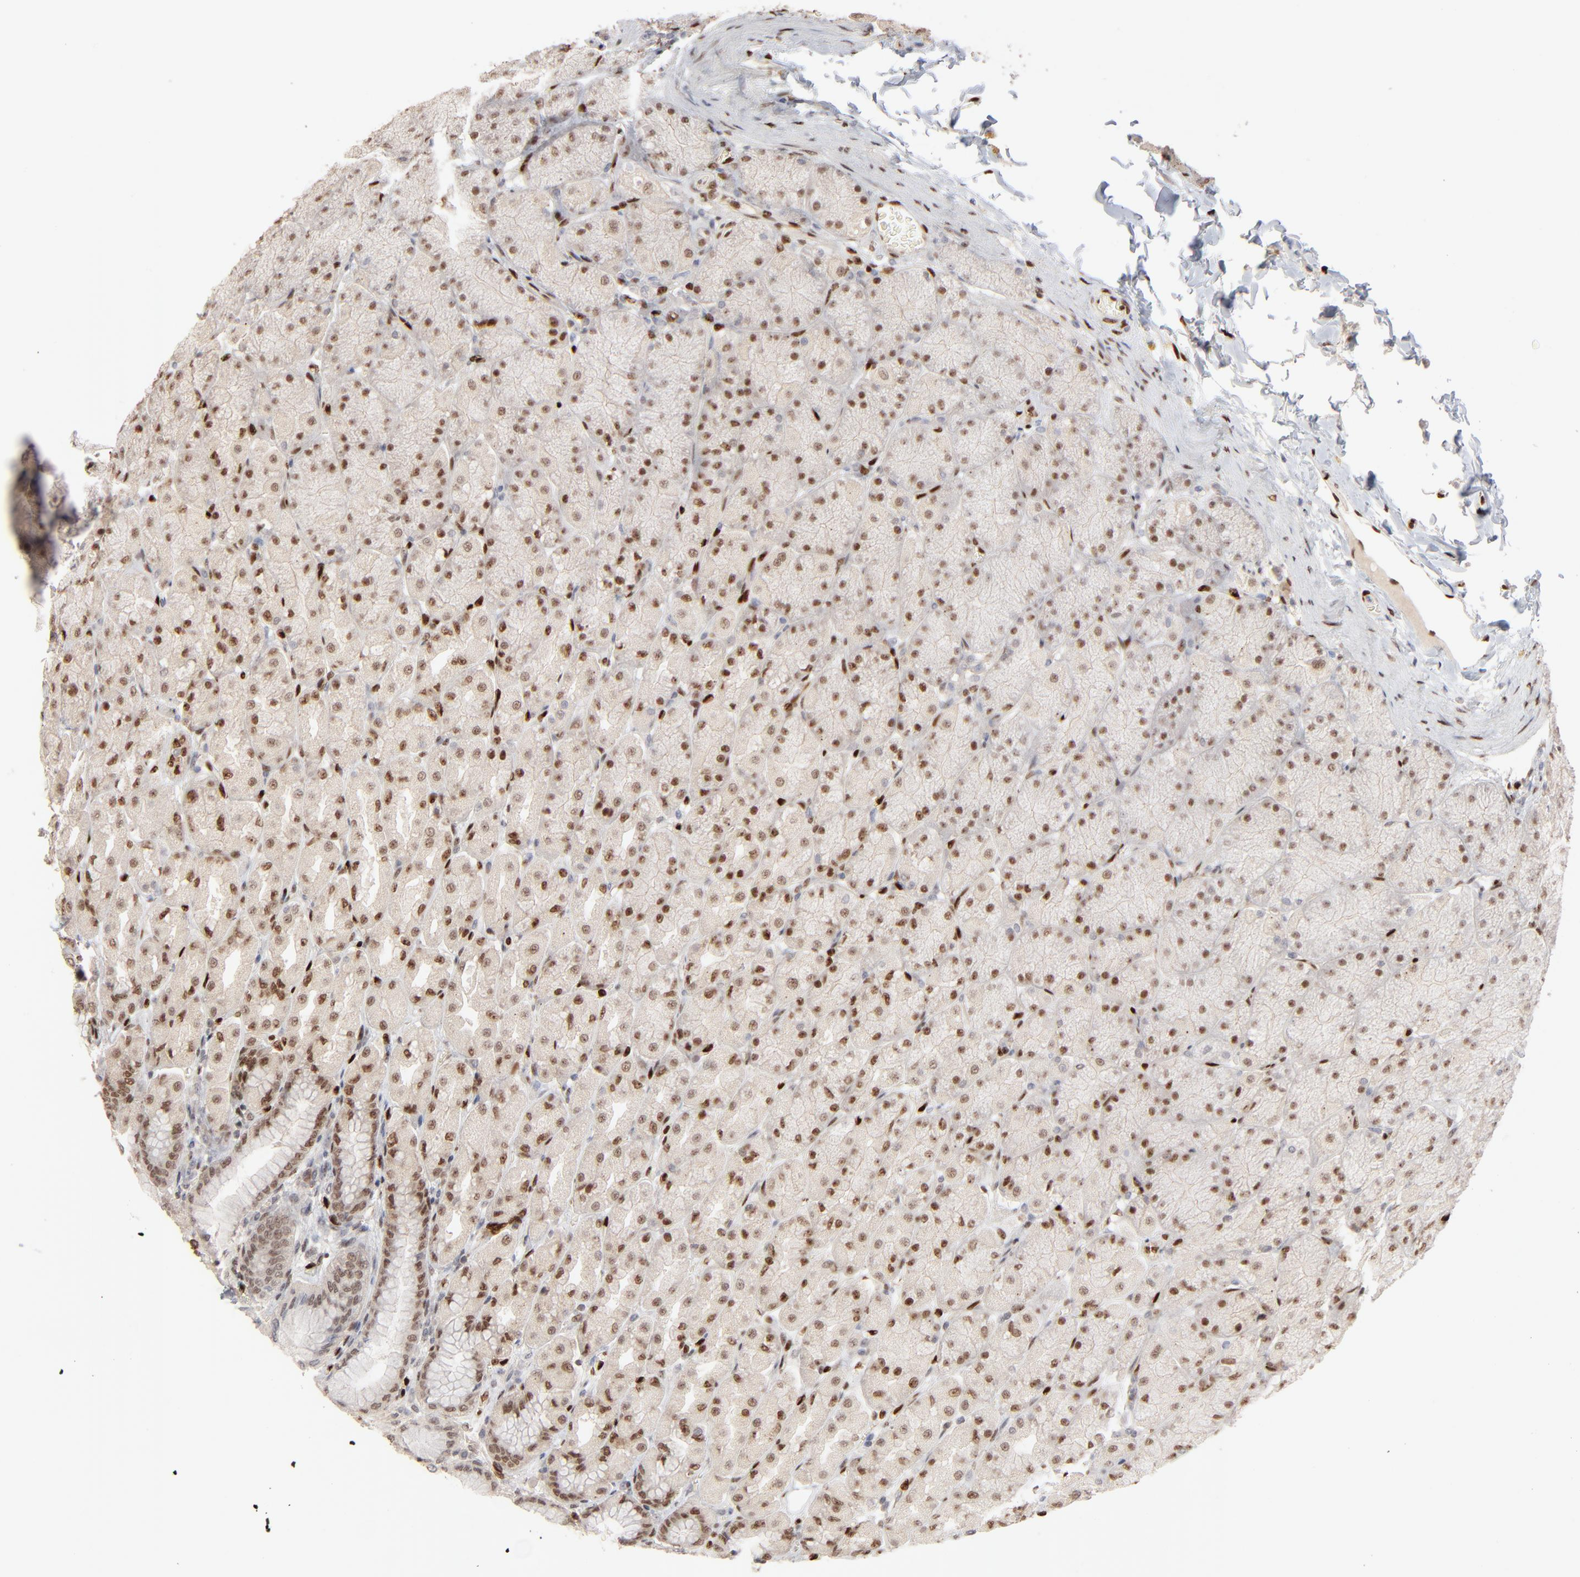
{"staining": {"intensity": "moderate", "quantity": ">75%", "location": "nuclear"}, "tissue": "stomach", "cell_type": "Glandular cells", "image_type": "normal", "snomed": [{"axis": "morphology", "description": "Normal tissue, NOS"}, {"axis": "topography", "description": "Stomach, upper"}], "caption": "There is medium levels of moderate nuclear staining in glandular cells of normal stomach, as demonstrated by immunohistochemical staining (brown color).", "gene": "NFIB", "patient": {"sex": "female", "age": 56}}